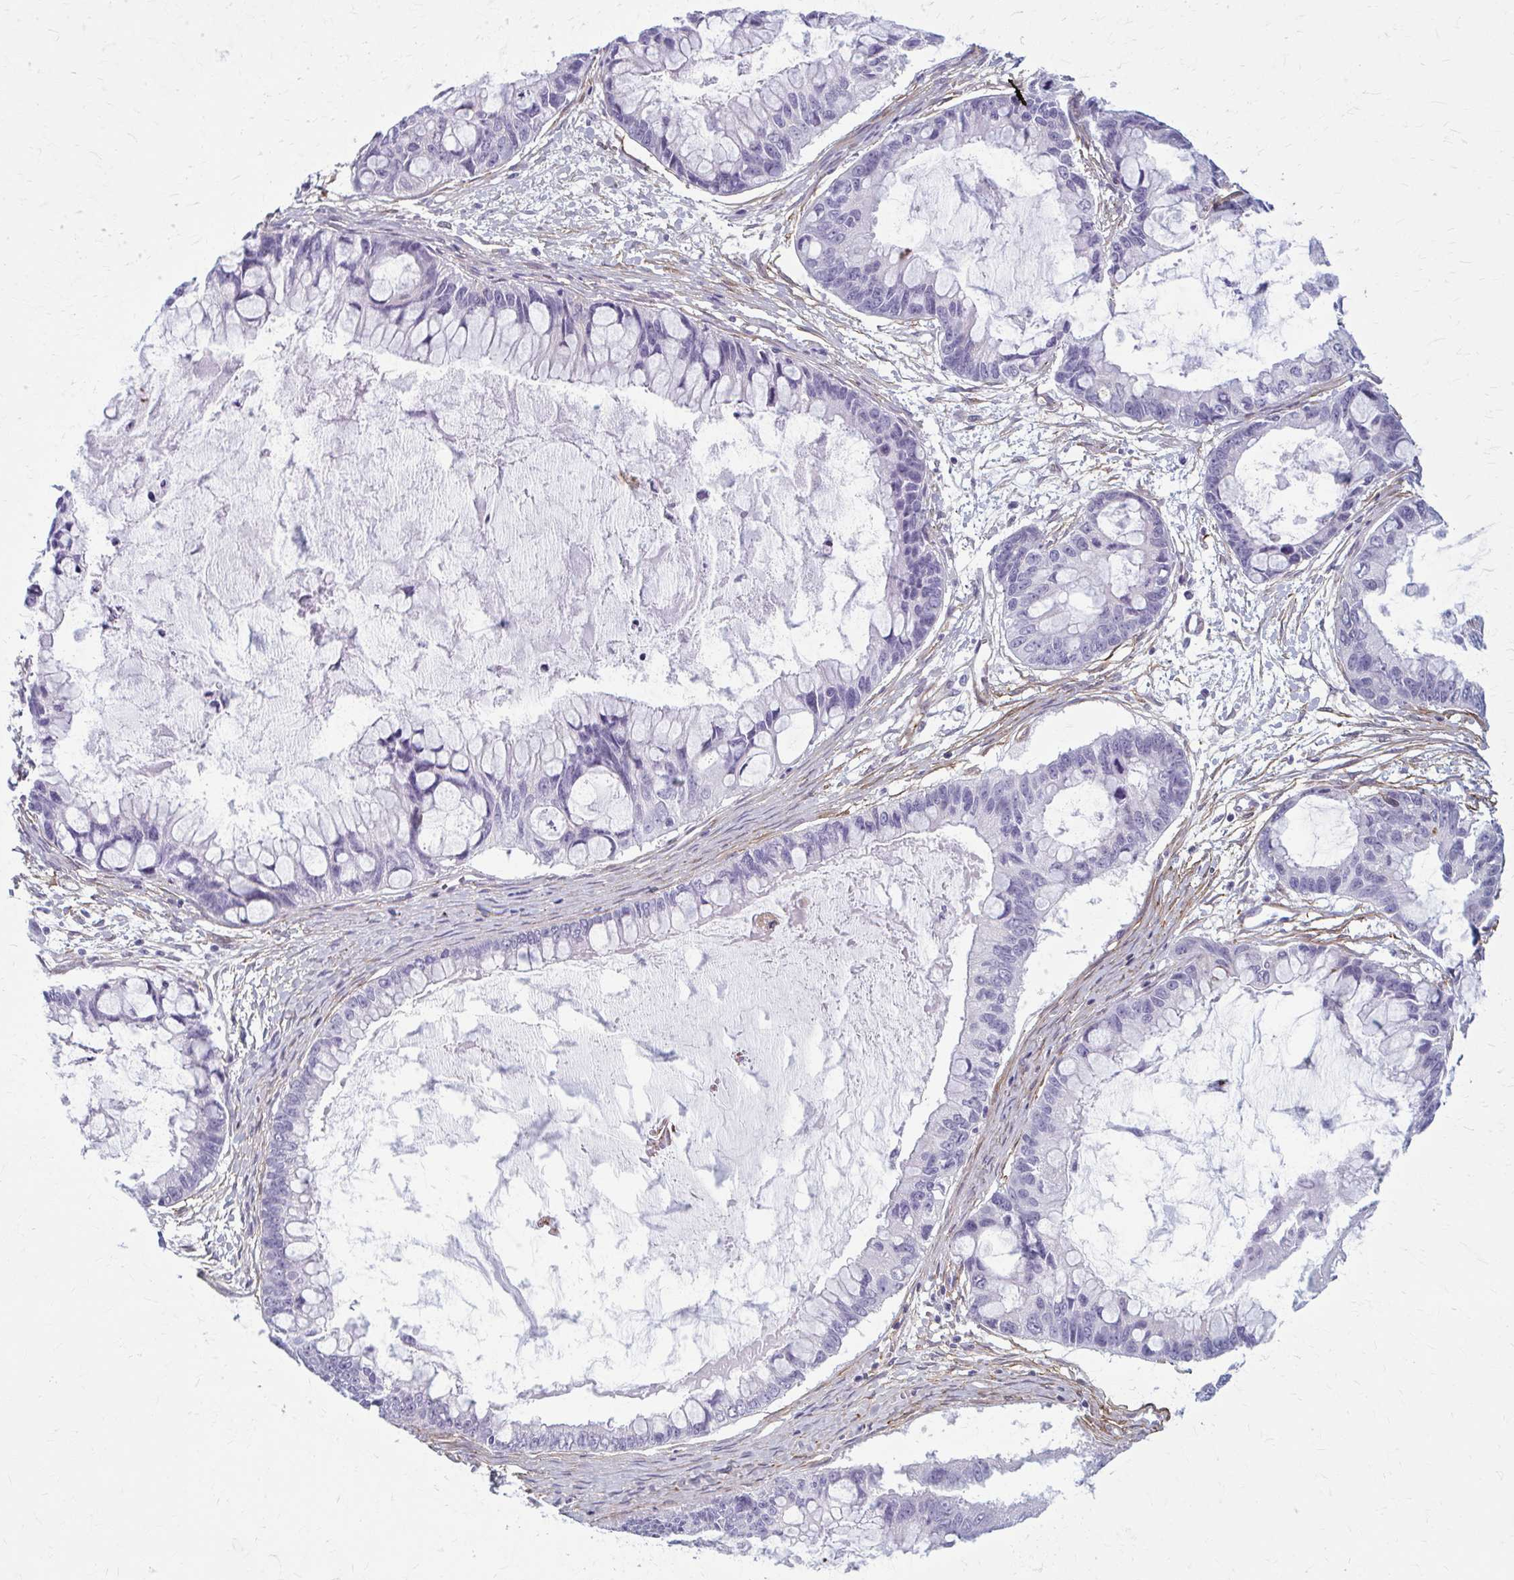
{"staining": {"intensity": "negative", "quantity": "none", "location": "none"}, "tissue": "ovarian cancer", "cell_type": "Tumor cells", "image_type": "cancer", "snomed": [{"axis": "morphology", "description": "Cystadenocarcinoma, mucinous, NOS"}, {"axis": "topography", "description": "Ovary"}], "caption": "The photomicrograph exhibits no significant positivity in tumor cells of ovarian mucinous cystadenocarcinoma.", "gene": "AKAP12", "patient": {"sex": "female", "age": 63}}